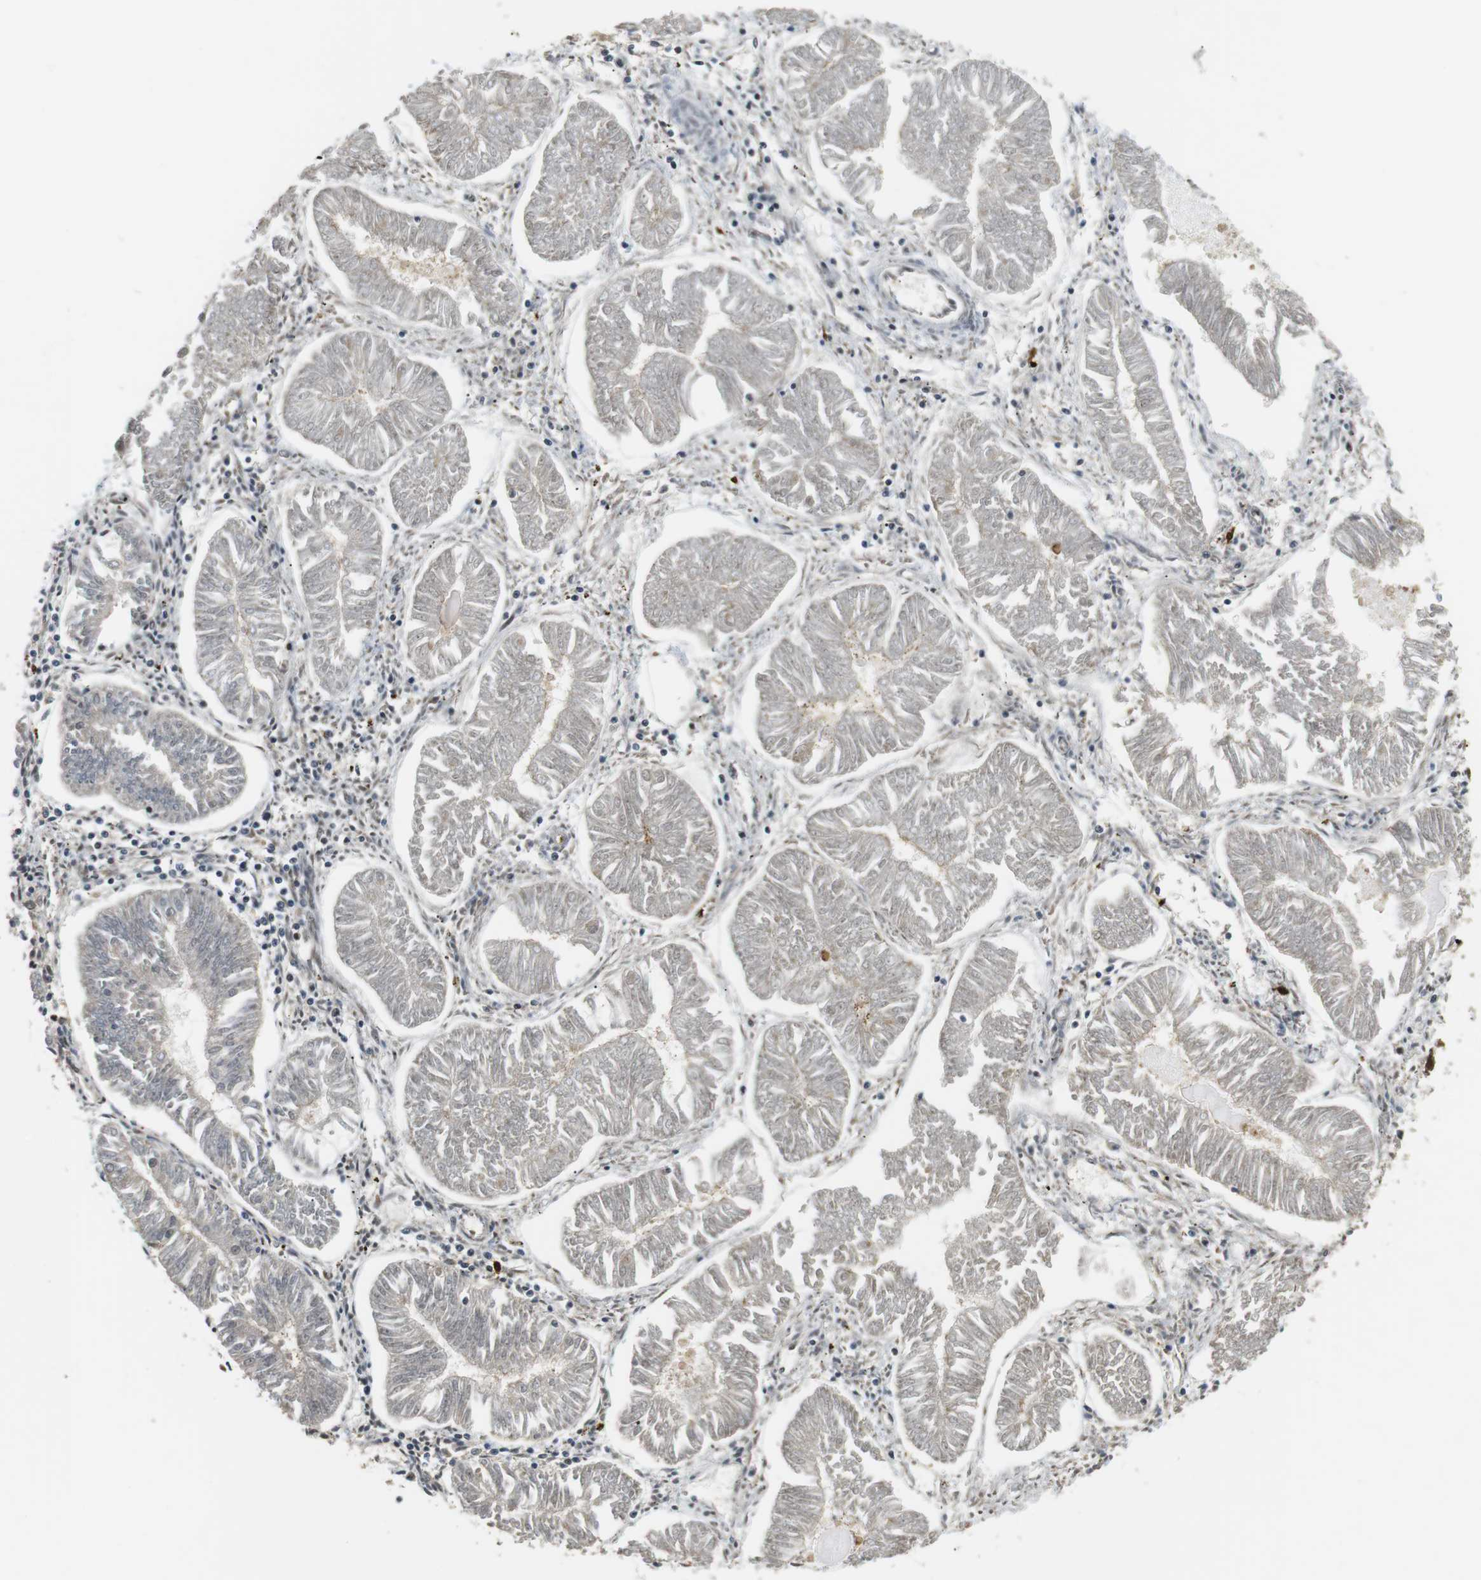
{"staining": {"intensity": "negative", "quantity": "none", "location": "none"}, "tissue": "endometrial cancer", "cell_type": "Tumor cells", "image_type": "cancer", "snomed": [{"axis": "morphology", "description": "Adenocarcinoma, NOS"}, {"axis": "topography", "description": "Endometrium"}], "caption": "Endometrial cancer was stained to show a protein in brown. There is no significant positivity in tumor cells. The staining is performed using DAB brown chromogen with nuclei counter-stained in using hematoxylin.", "gene": "CSNK2B", "patient": {"sex": "female", "age": 53}}